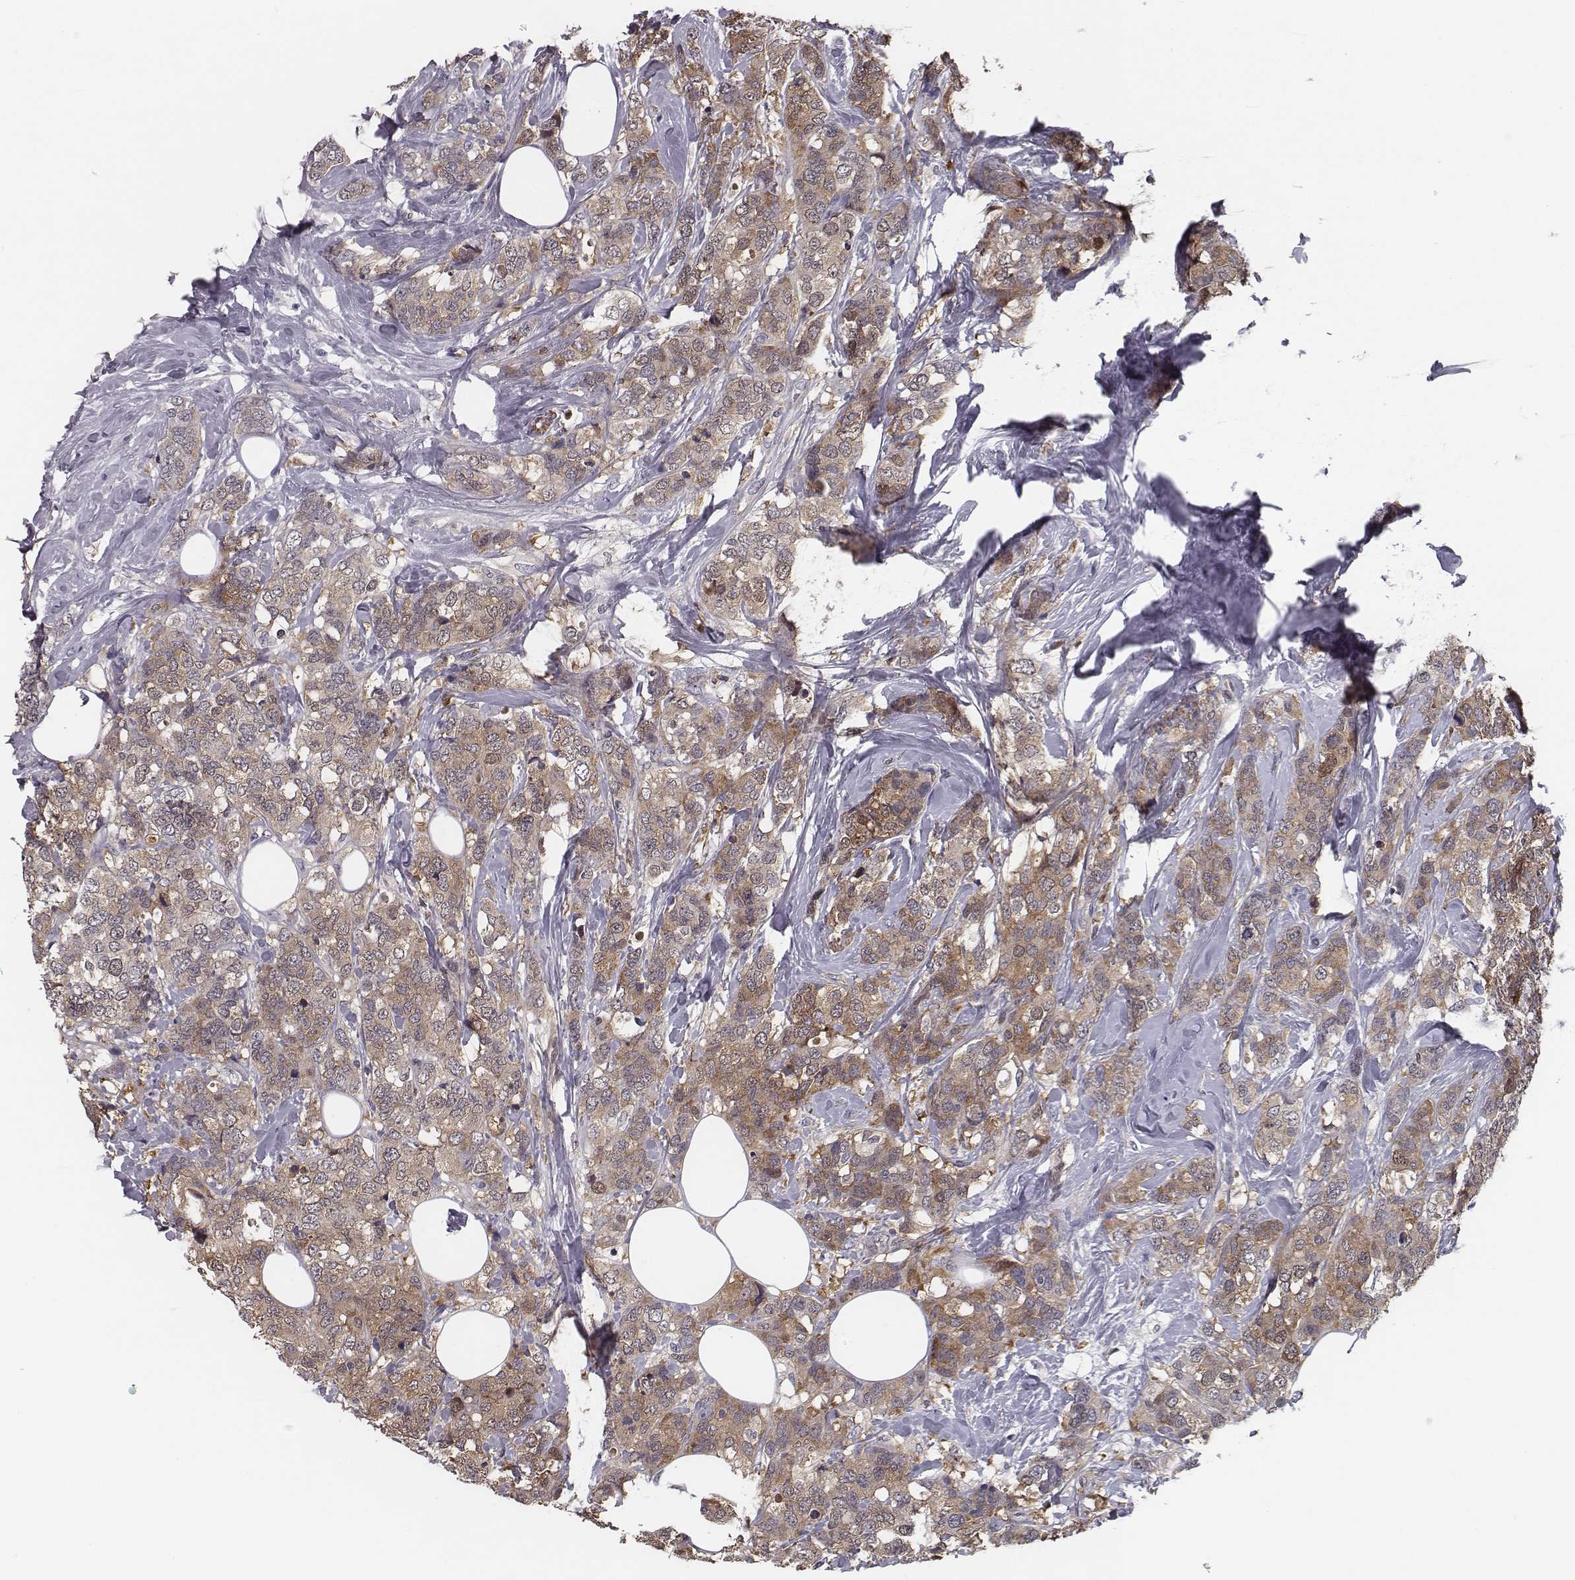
{"staining": {"intensity": "weak", "quantity": ">75%", "location": "cytoplasmic/membranous"}, "tissue": "breast cancer", "cell_type": "Tumor cells", "image_type": "cancer", "snomed": [{"axis": "morphology", "description": "Lobular carcinoma"}, {"axis": "topography", "description": "Breast"}], "caption": "Tumor cells demonstrate low levels of weak cytoplasmic/membranous positivity in approximately >75% of cells in human breast cancer. Nuclei are stained in blue.", "gene": "ISYNA1", "patient": {"sex": "female", "age": 59}}